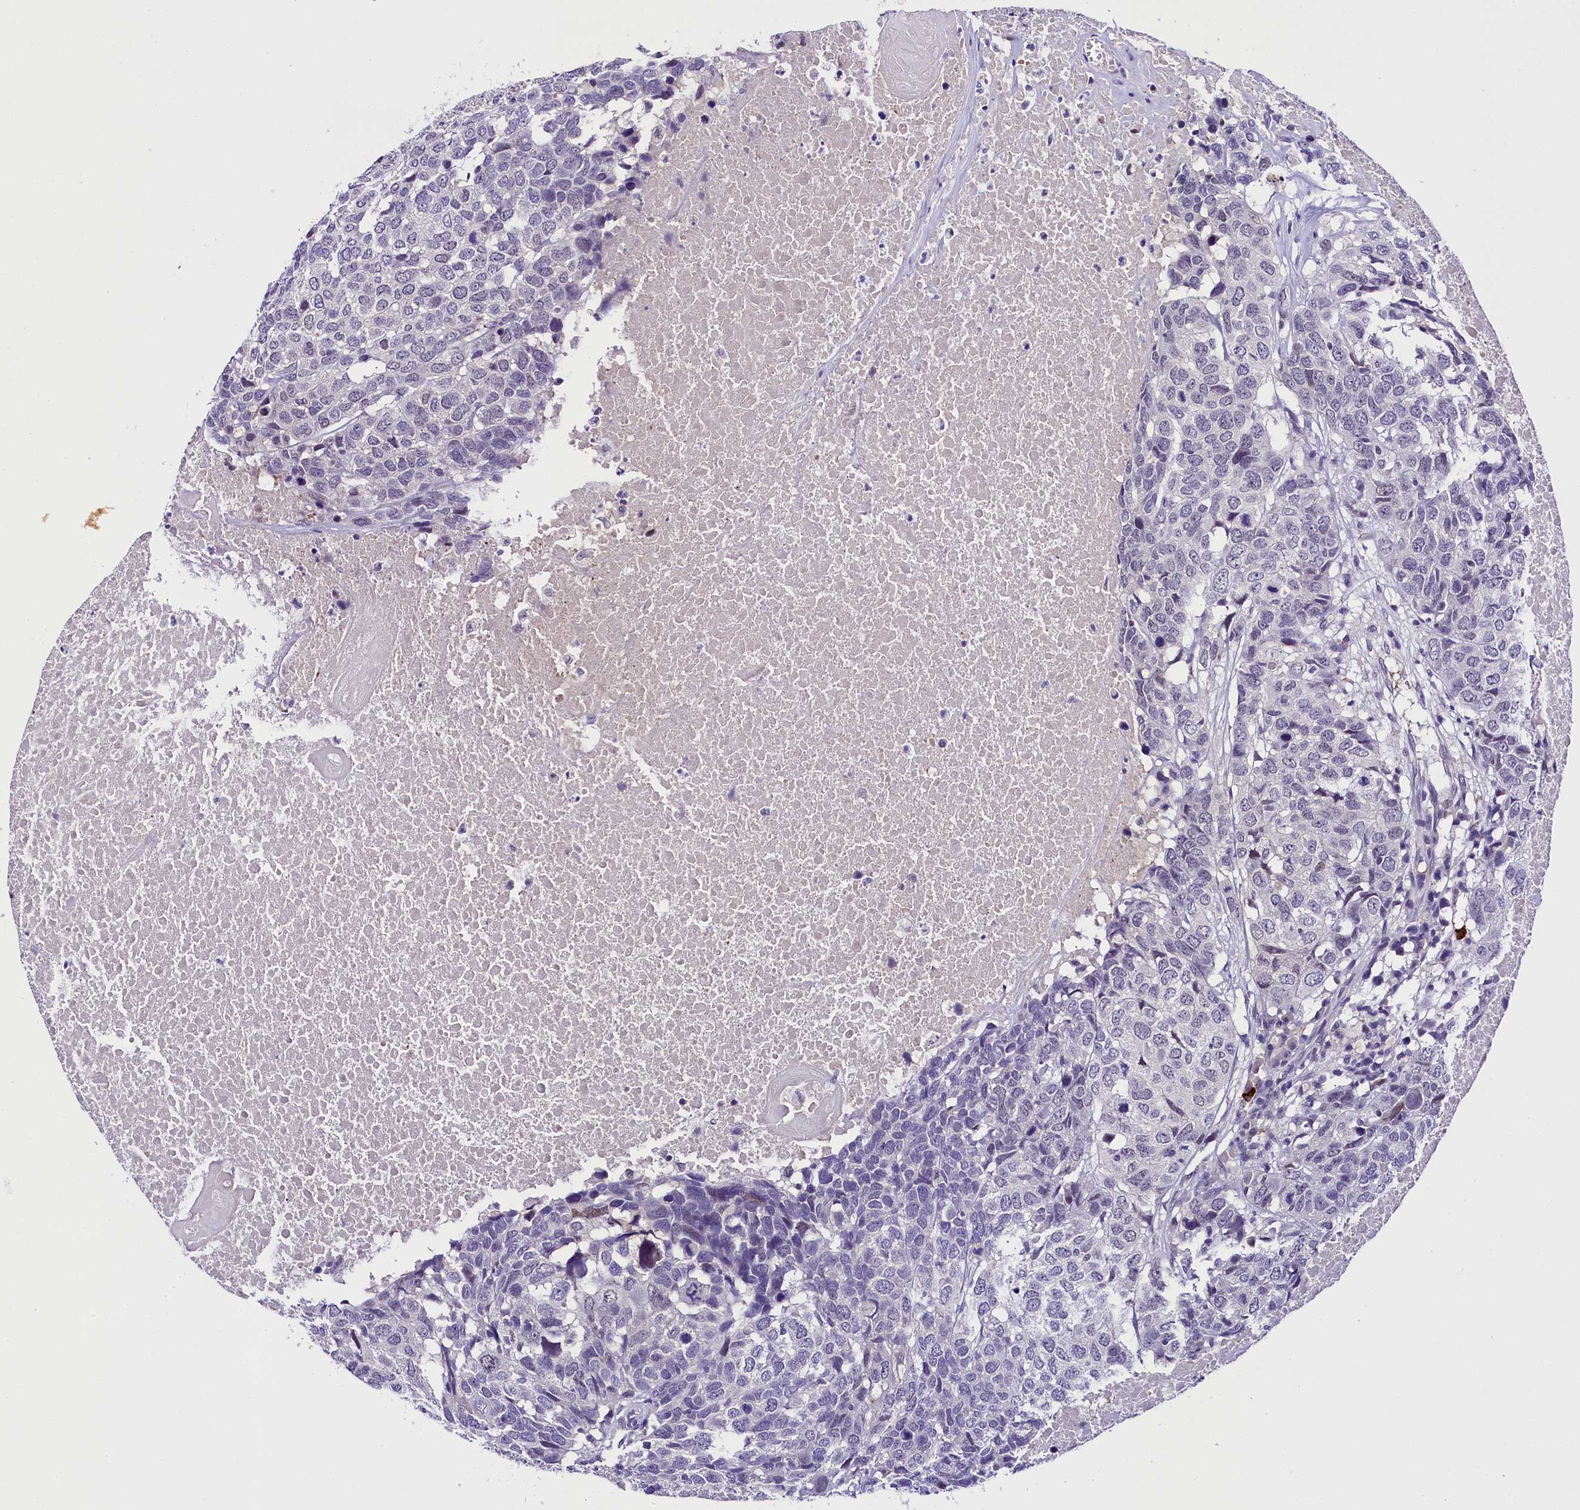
{"staining": {"intensity": "negative", "quantity": "none", "location": "none"}, "tissue": "head and neck cancer", "cell_type": "Tumor cells", "image_type": "cancer", "snomed": [{"axis": "morphology", "description": "Squamous cell carcinoma, NOS"}, {"axis": "topography", "description": "Head-Neck"}], "caption": "DAB immunohistochemical staining of head and neck cancer (squamous cell carcinoma) displays no significant expression in tumor cells.", "gene": "IQCN", "patient": {"sex": "male", "age": 66}}